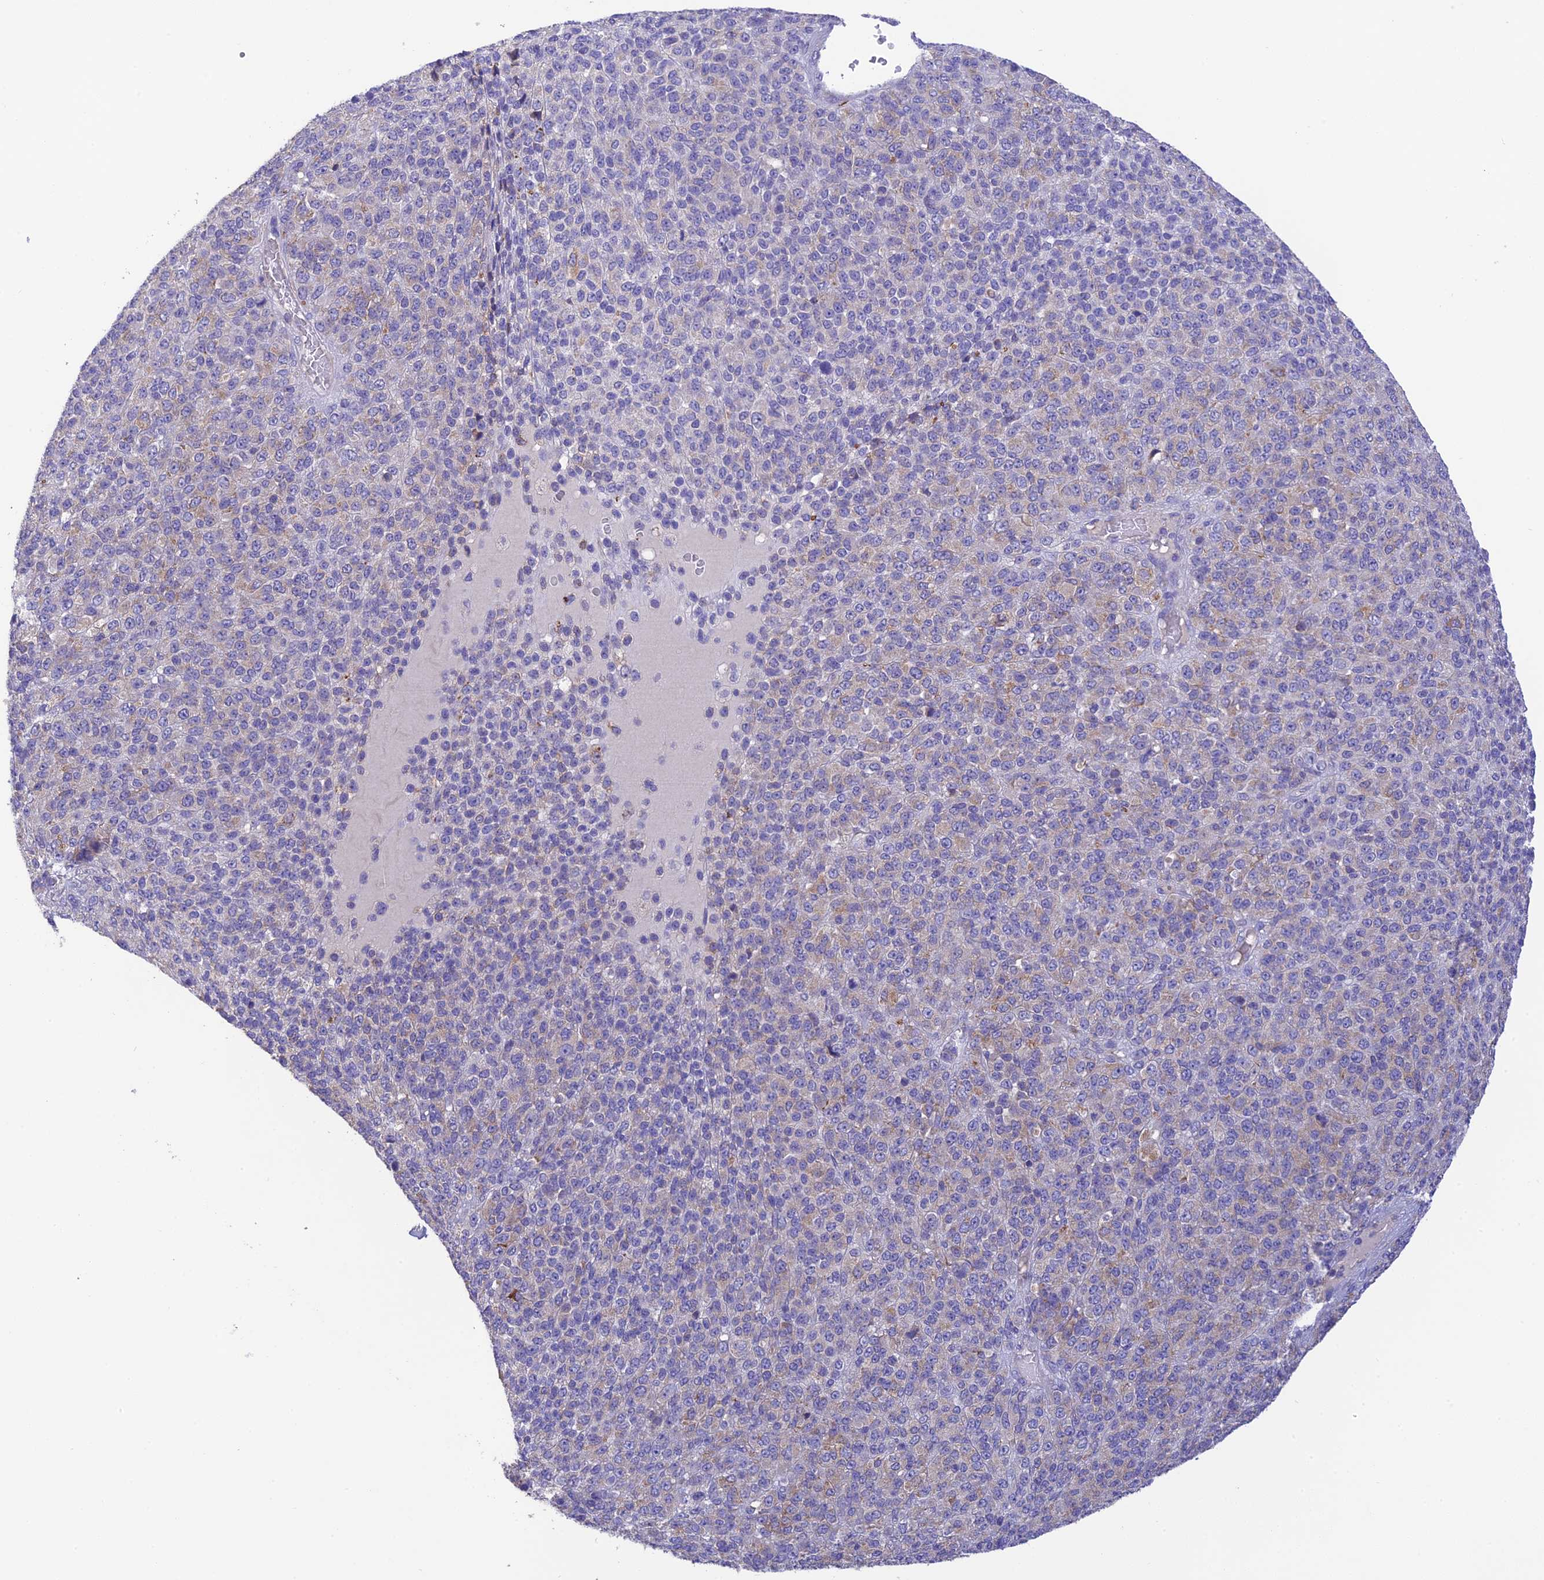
{"staining": {"intensity": "negative", "quantity": "none", "location": "none"}, "tissue": "melanoma", "cell_type": "Tumor cells", "image_type": "cancer", "snomed": [{"axis": "morphology", "description": "Malignant melanoma, Metastatic site"}, {"axis": "topography", "description": "Brain"}], "caption": "Malignant melanoma (metastatic site) was stained to show a protein in brown. There is no significant positivity in tumor cells. The staining is performed using DAB brown chromogen with nuclei counter-stained in using hematoxylin.", "gene": "HSD17B2", "patient": {"sex": "female", "age": 56}}